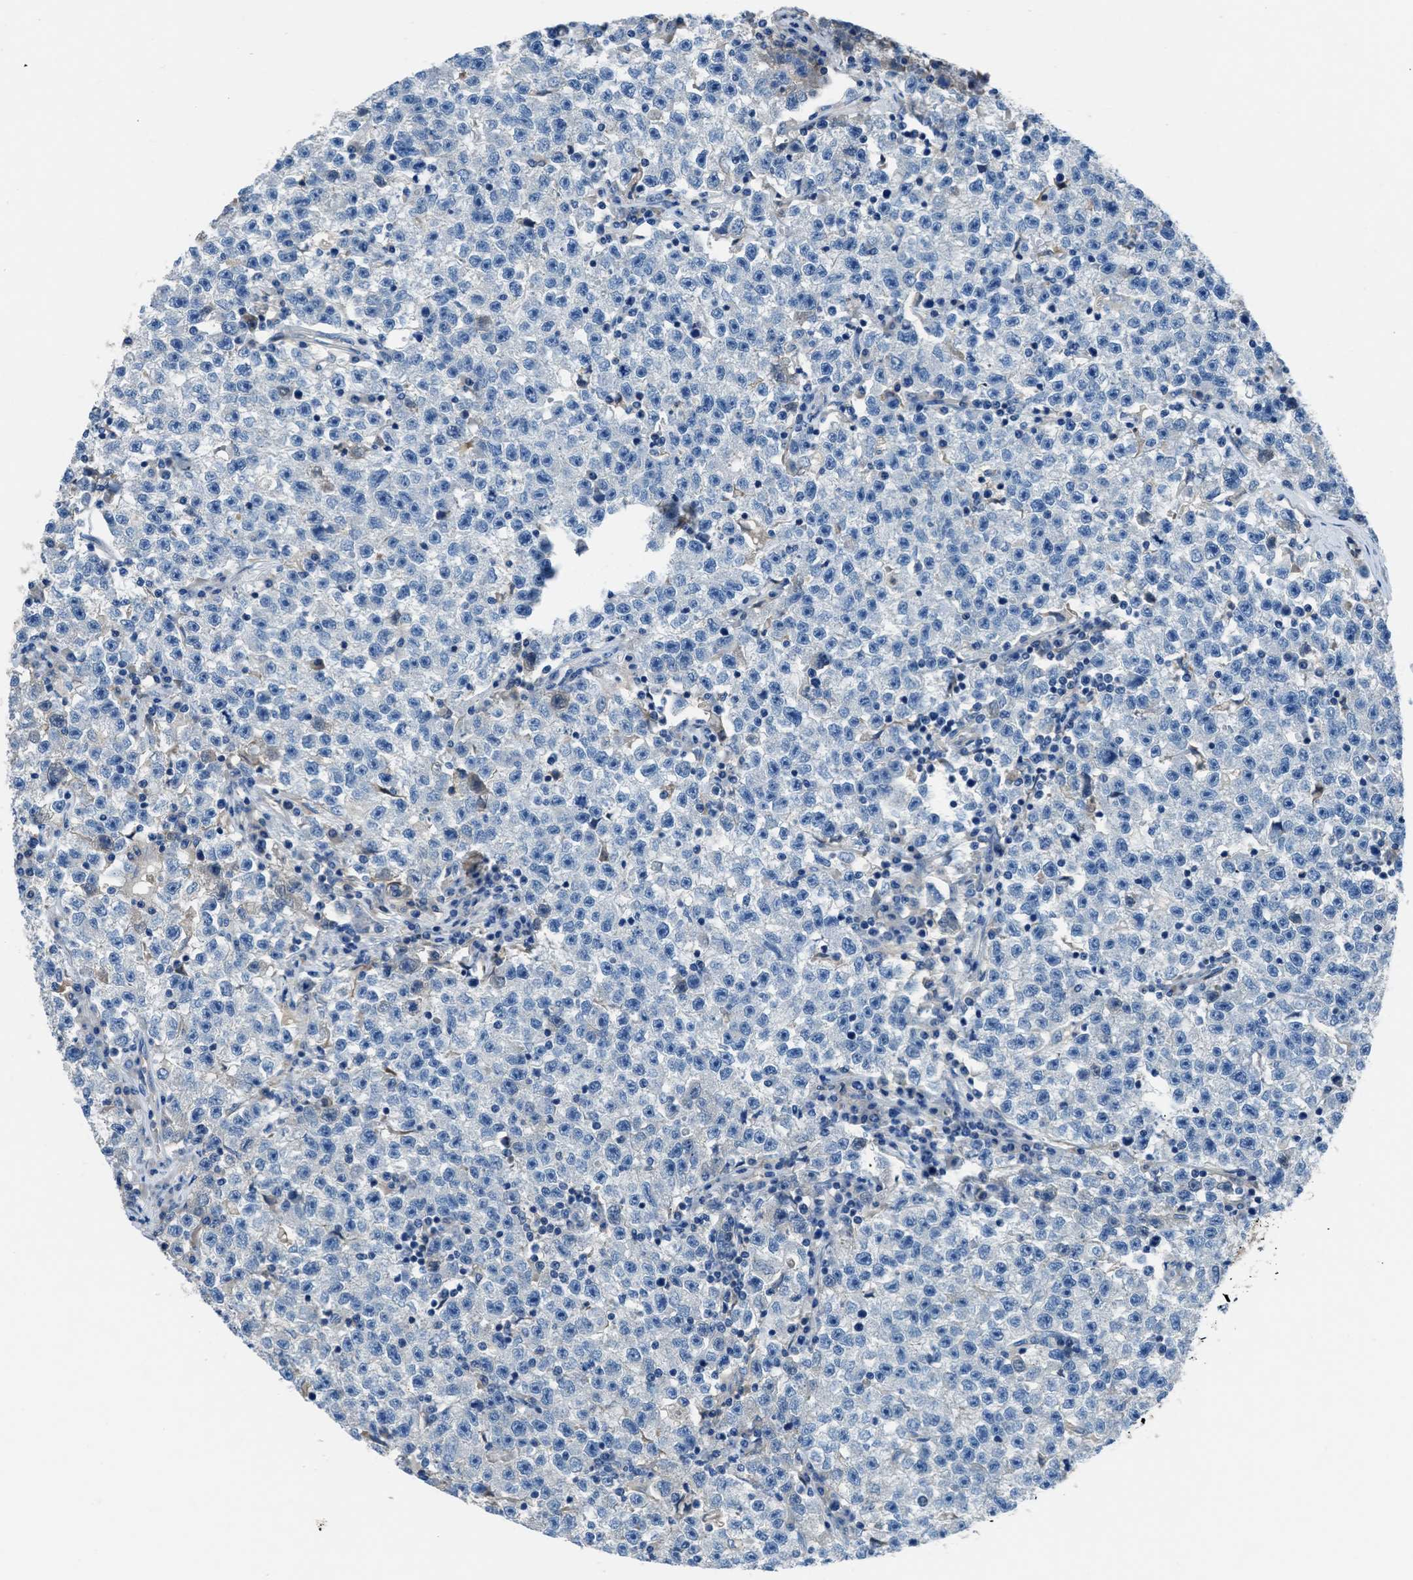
{"staining": {"intensity": "negative", "quantity": "none", "location": "none"}, "tissue": "testis cancer", "cell_type": "Tumor cells", "image_type": "cancer", "snomed": [{"axis": "morphology", "description": "Seminoma, NOS"}, {"axis": "topography", "description": "Testis"}], "caption": "High power microscopy micrograph of an IHC image of seminoma (testis), revealing no significant expression in tumor cells.", "gene": "SLC38A6", "patient": {"sex": "male", "age": 22}}